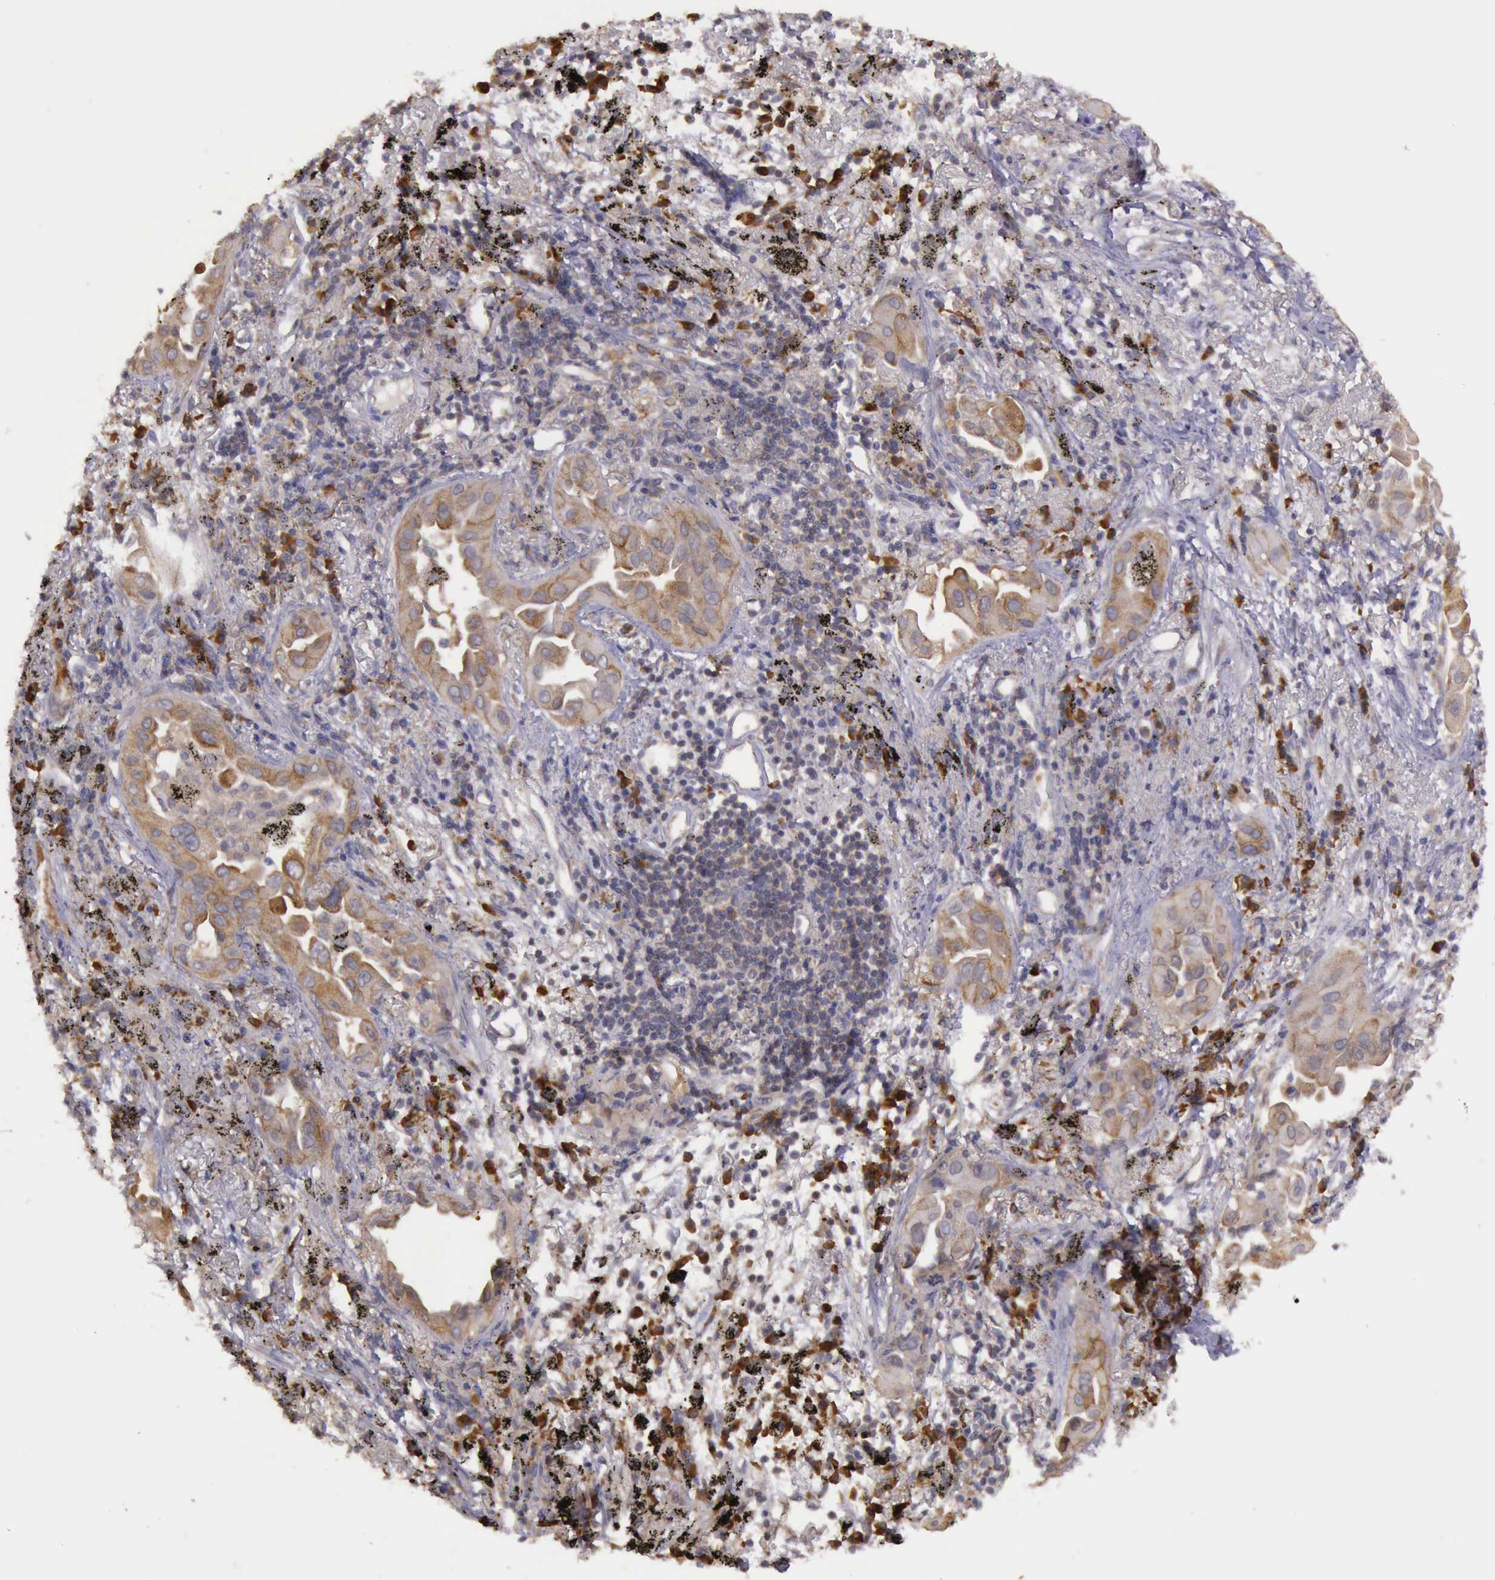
{"staining": {"intensity": "moderate", "quantity": ">75%", "location": "cytoplasmic/membranous"}, "tissue": "lung cancer", "cell_type": "Tumor cells", "image_type": "cancer", "snomed": [{"axis": "morphology", "description": "Adenocarcinoma, NOS"}, {"axis": "topography", "description": "Lung"}], "caption": "Tumor cells show medium levels of moderate cytoplasmic/membranous expression in approximately >75% of cells in human lung cancer.", "gene": "EIF5", "patient": {"sex": "male", "age": 68}}